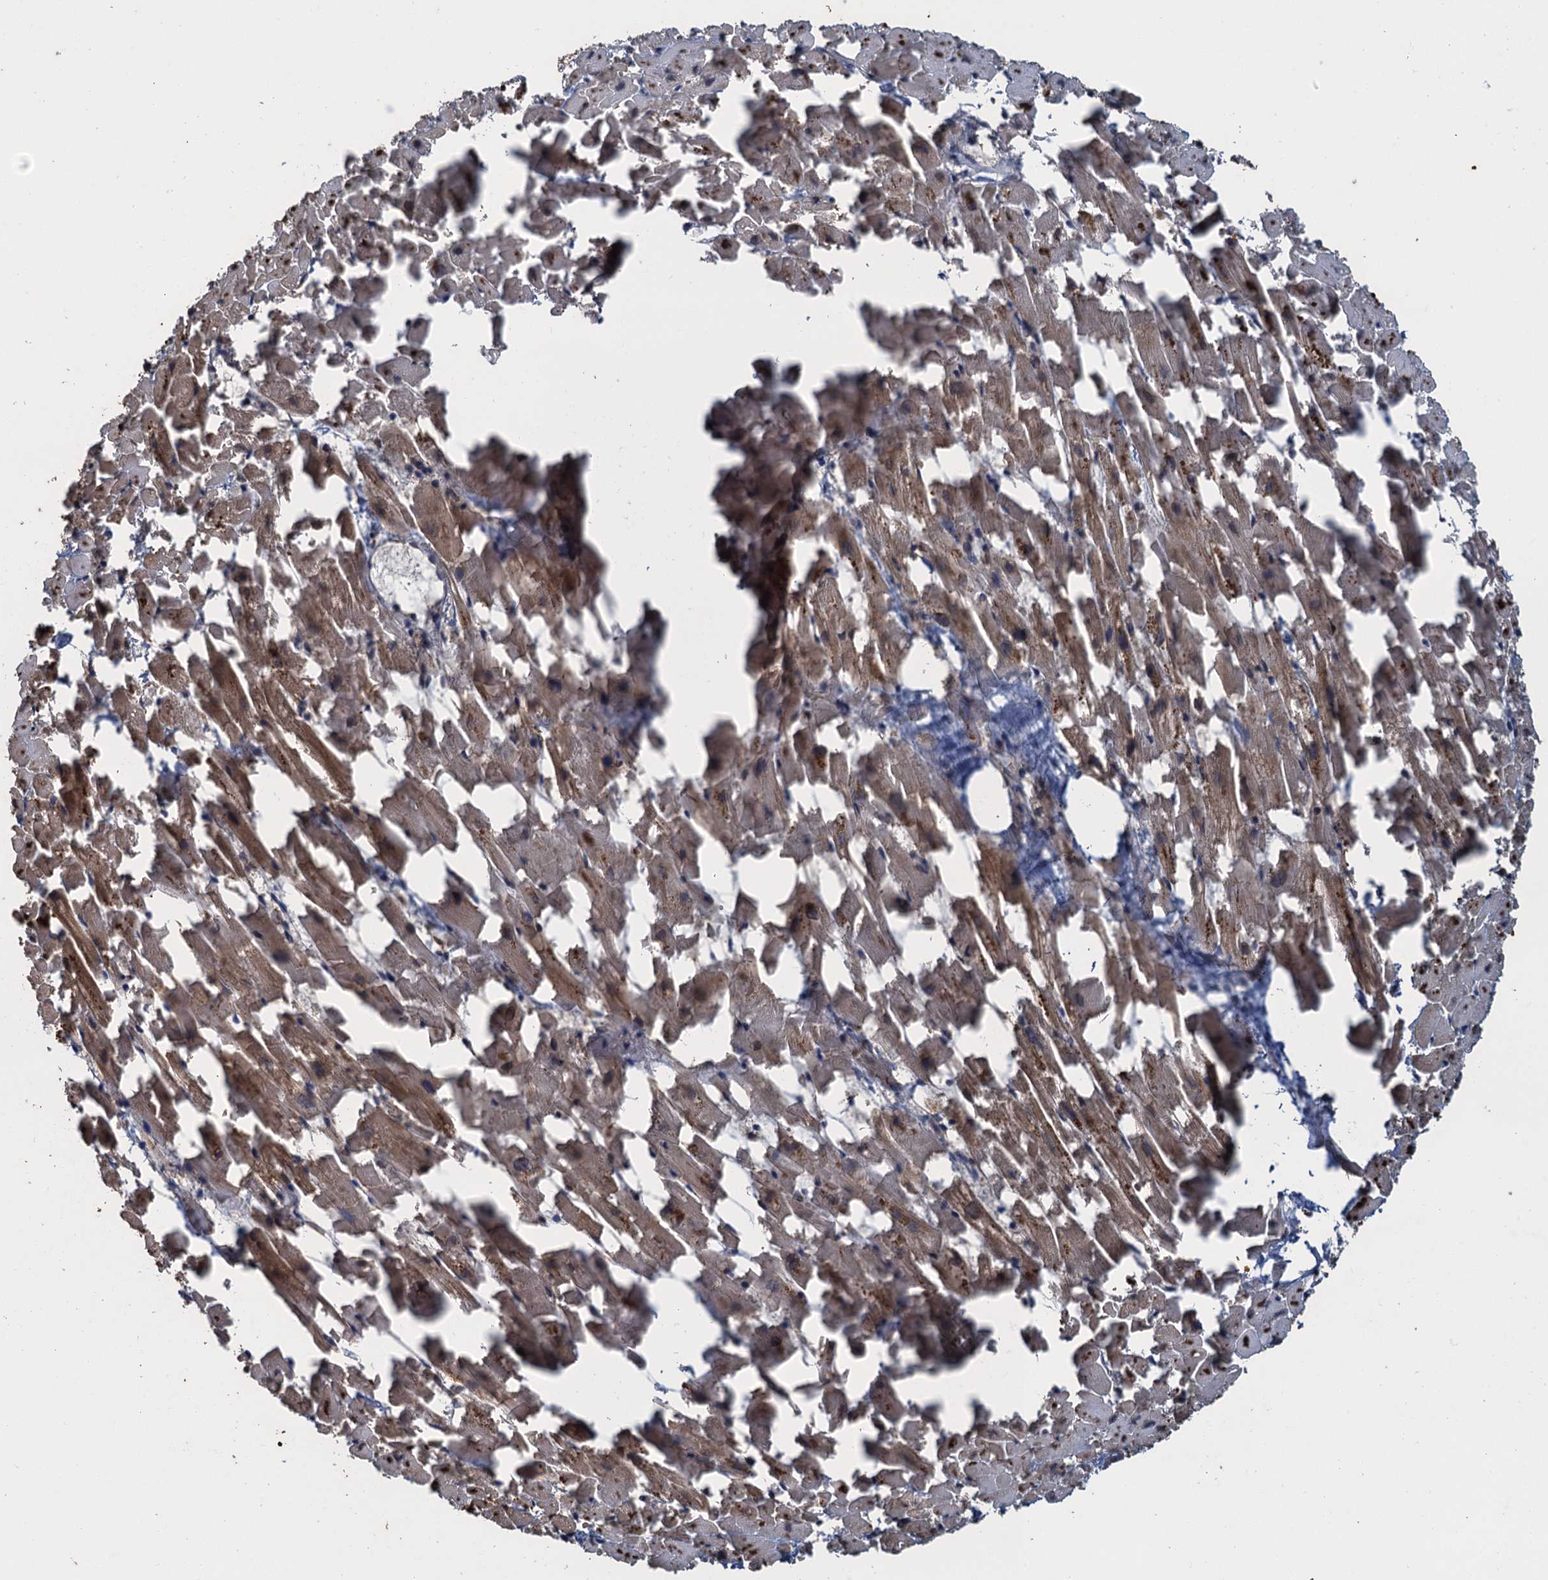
{"staining": {"intensity": "moderate", "quantity": "25%-75%", "location": "cytoplasmic/membranous,nuclear"}, "tissue": "heart muscle", "cell_type": "Cardiomyocytes", "image_type": "normal", "snomed": [{"axis": "morphology", "description": "Normal tissue, NOS"}, {"axis": "topography", "description": "Heart"}], "caption": "Heart muscle stained for a protein displays moderate cytoplasmic/membranous,nuclear positivity in cardiomyocytes. (DAB IHC with brightfield microscopy, high magnification).", "gene": "GLE1", "patient": {"sex": "female", "age": 64}}